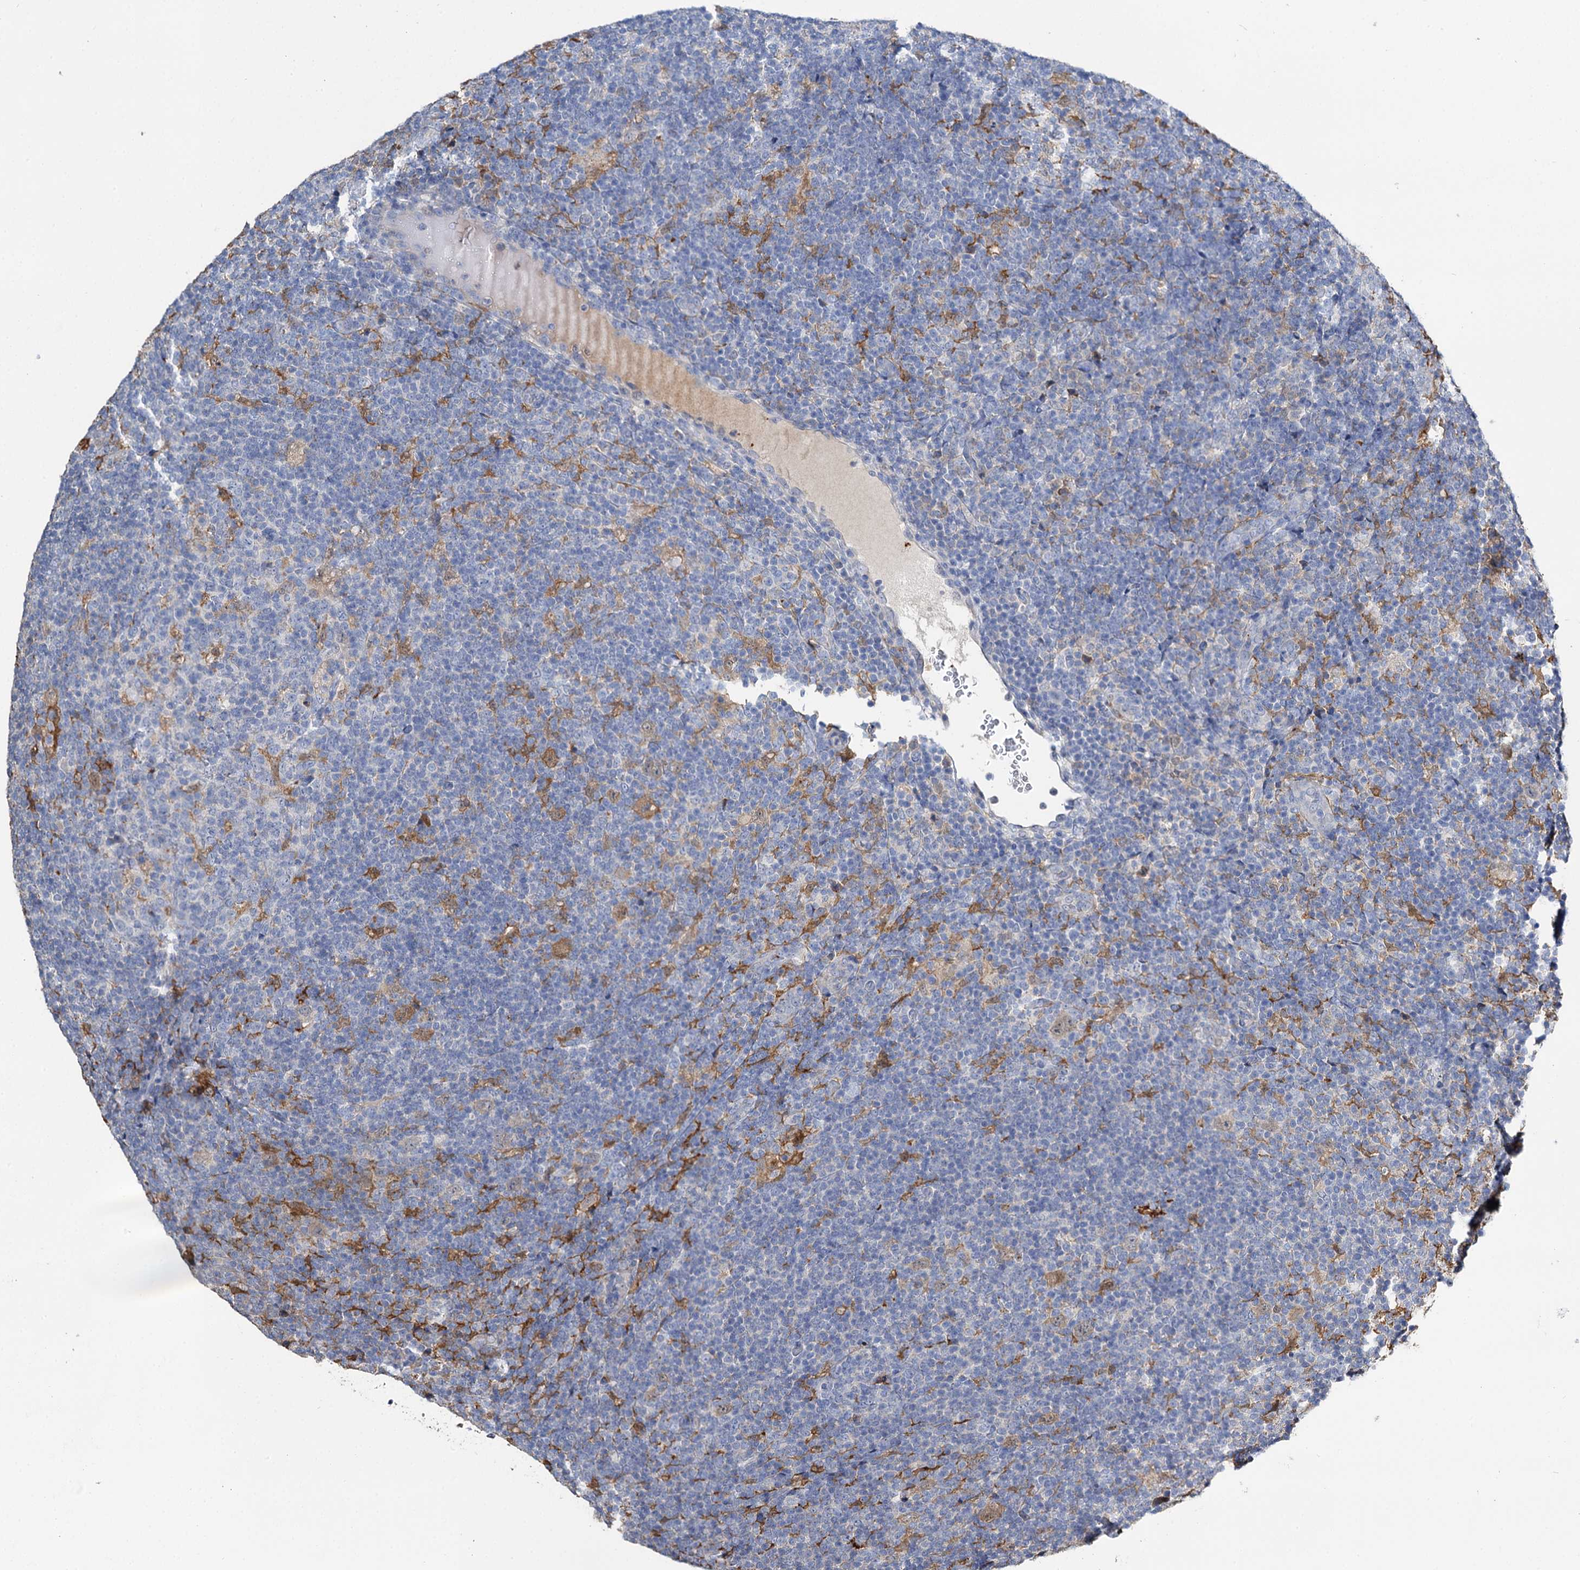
{"staining": {"intensity": "weak", "quantity": "<25%", "location": "cytoplasmic/membranous"}, "tissue": "lymphoma", "cell_type": "Tumor cells", "image_type": "cancer", "snomed": [{"axis": "morphology", "description": "Hodgkin's disease, NOS"}, {"axis": "topography", "description": "Lymph node"}], "caption": "Human lymphoma stained for a protein using immunohistochemistry exhibits no expression in tumor cells.", "gene": "DNAH6", "patient": {"sex": "female", "age": 57}}